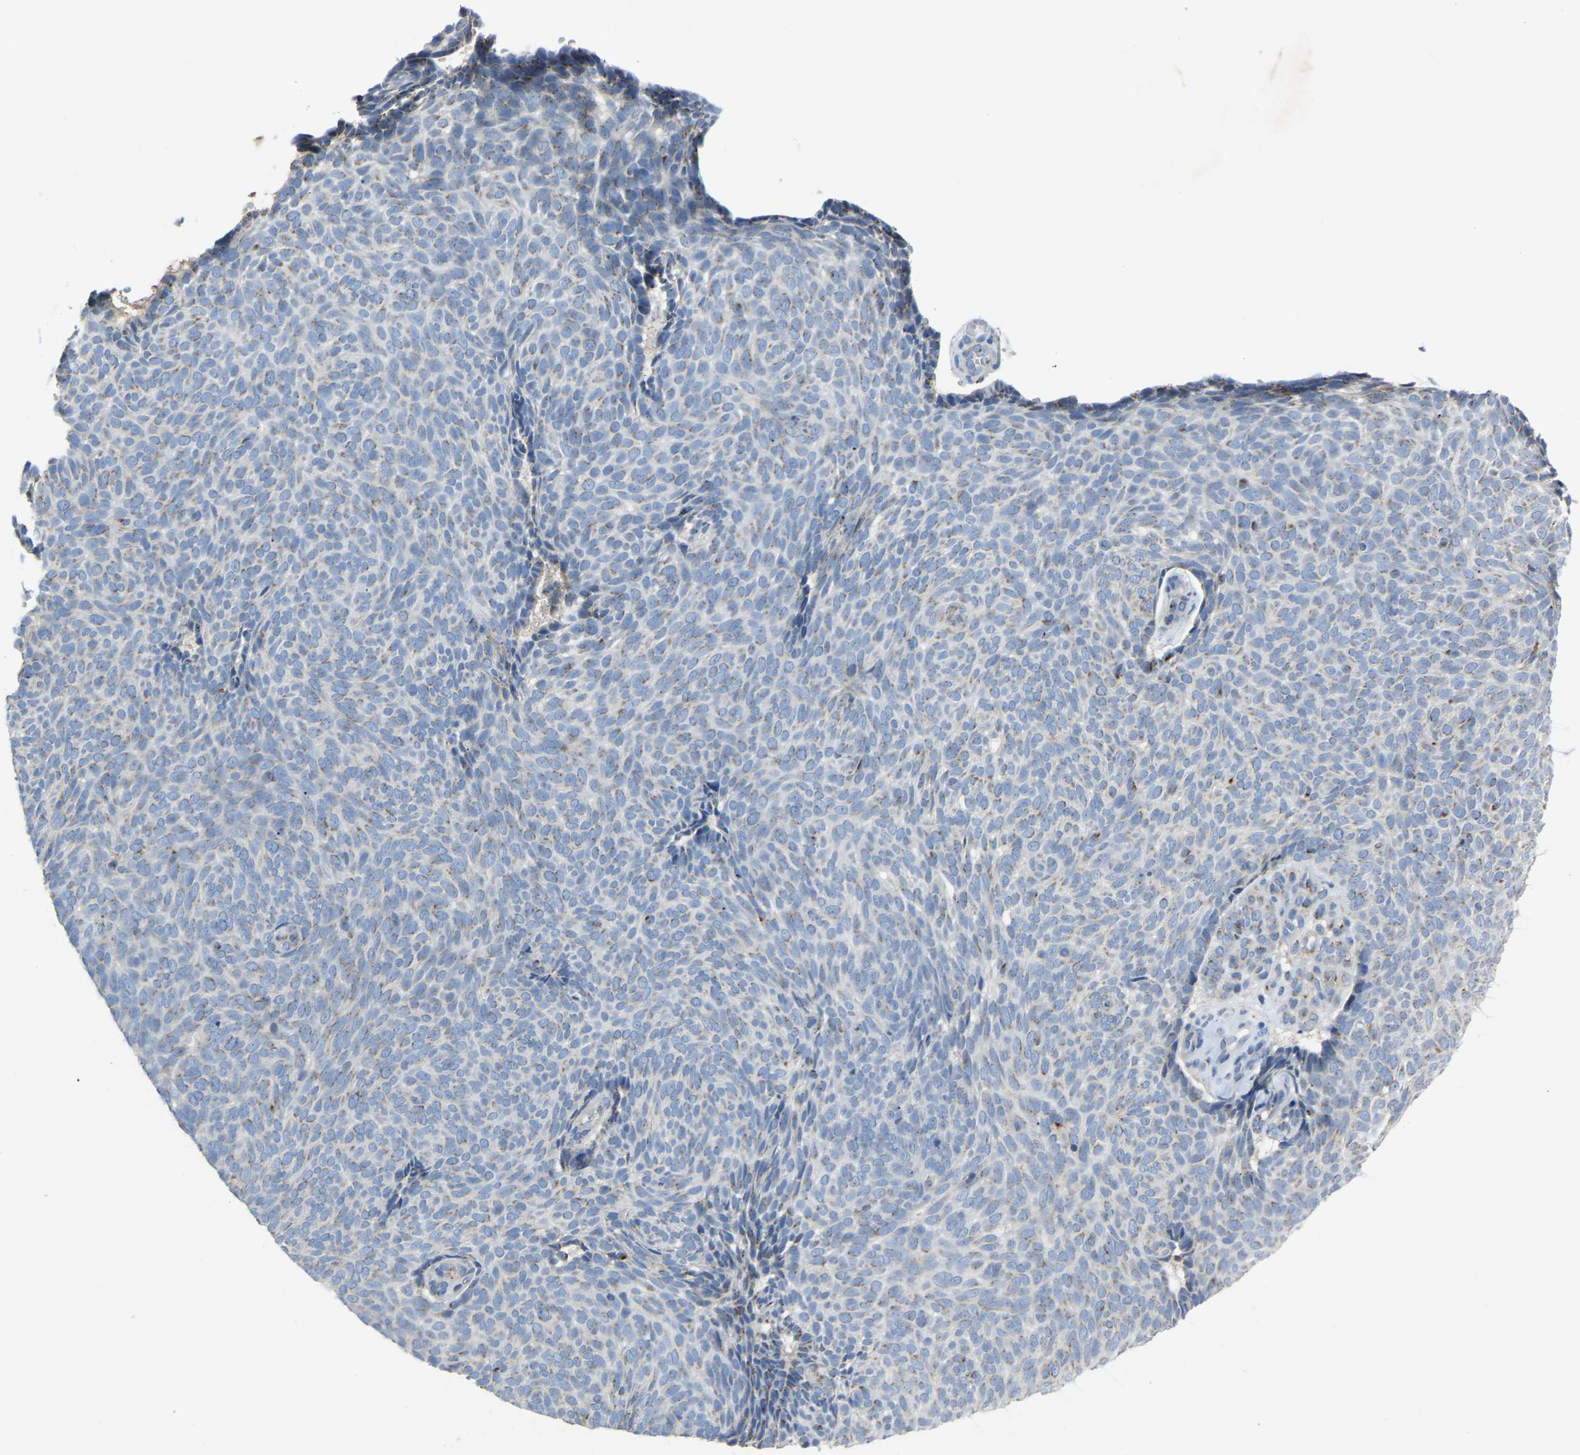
{"staining": {"intensity": "weak", "quantity": "<25%", "location": "cytoplasmic/membranous"}, "tissue": "skin cancer", "cell_type": "Tumor cells", "image_type": "cancer", "snomed": [{"axis": "morphology", "description": "Basal cell carcinoma"}, {"axis": "topography", "description": "Skin"}], "caption": "The immunohistochemistry photomicrograph has no significant expression in tumor cells of skin cancer (basal cell carcinoma) tissue. (Brightfield microscopy of DAB immunohistochemistry (IHC) at high magnification).", "gene": "CANT1", "patient": {"sex": "male", "age": 61}}